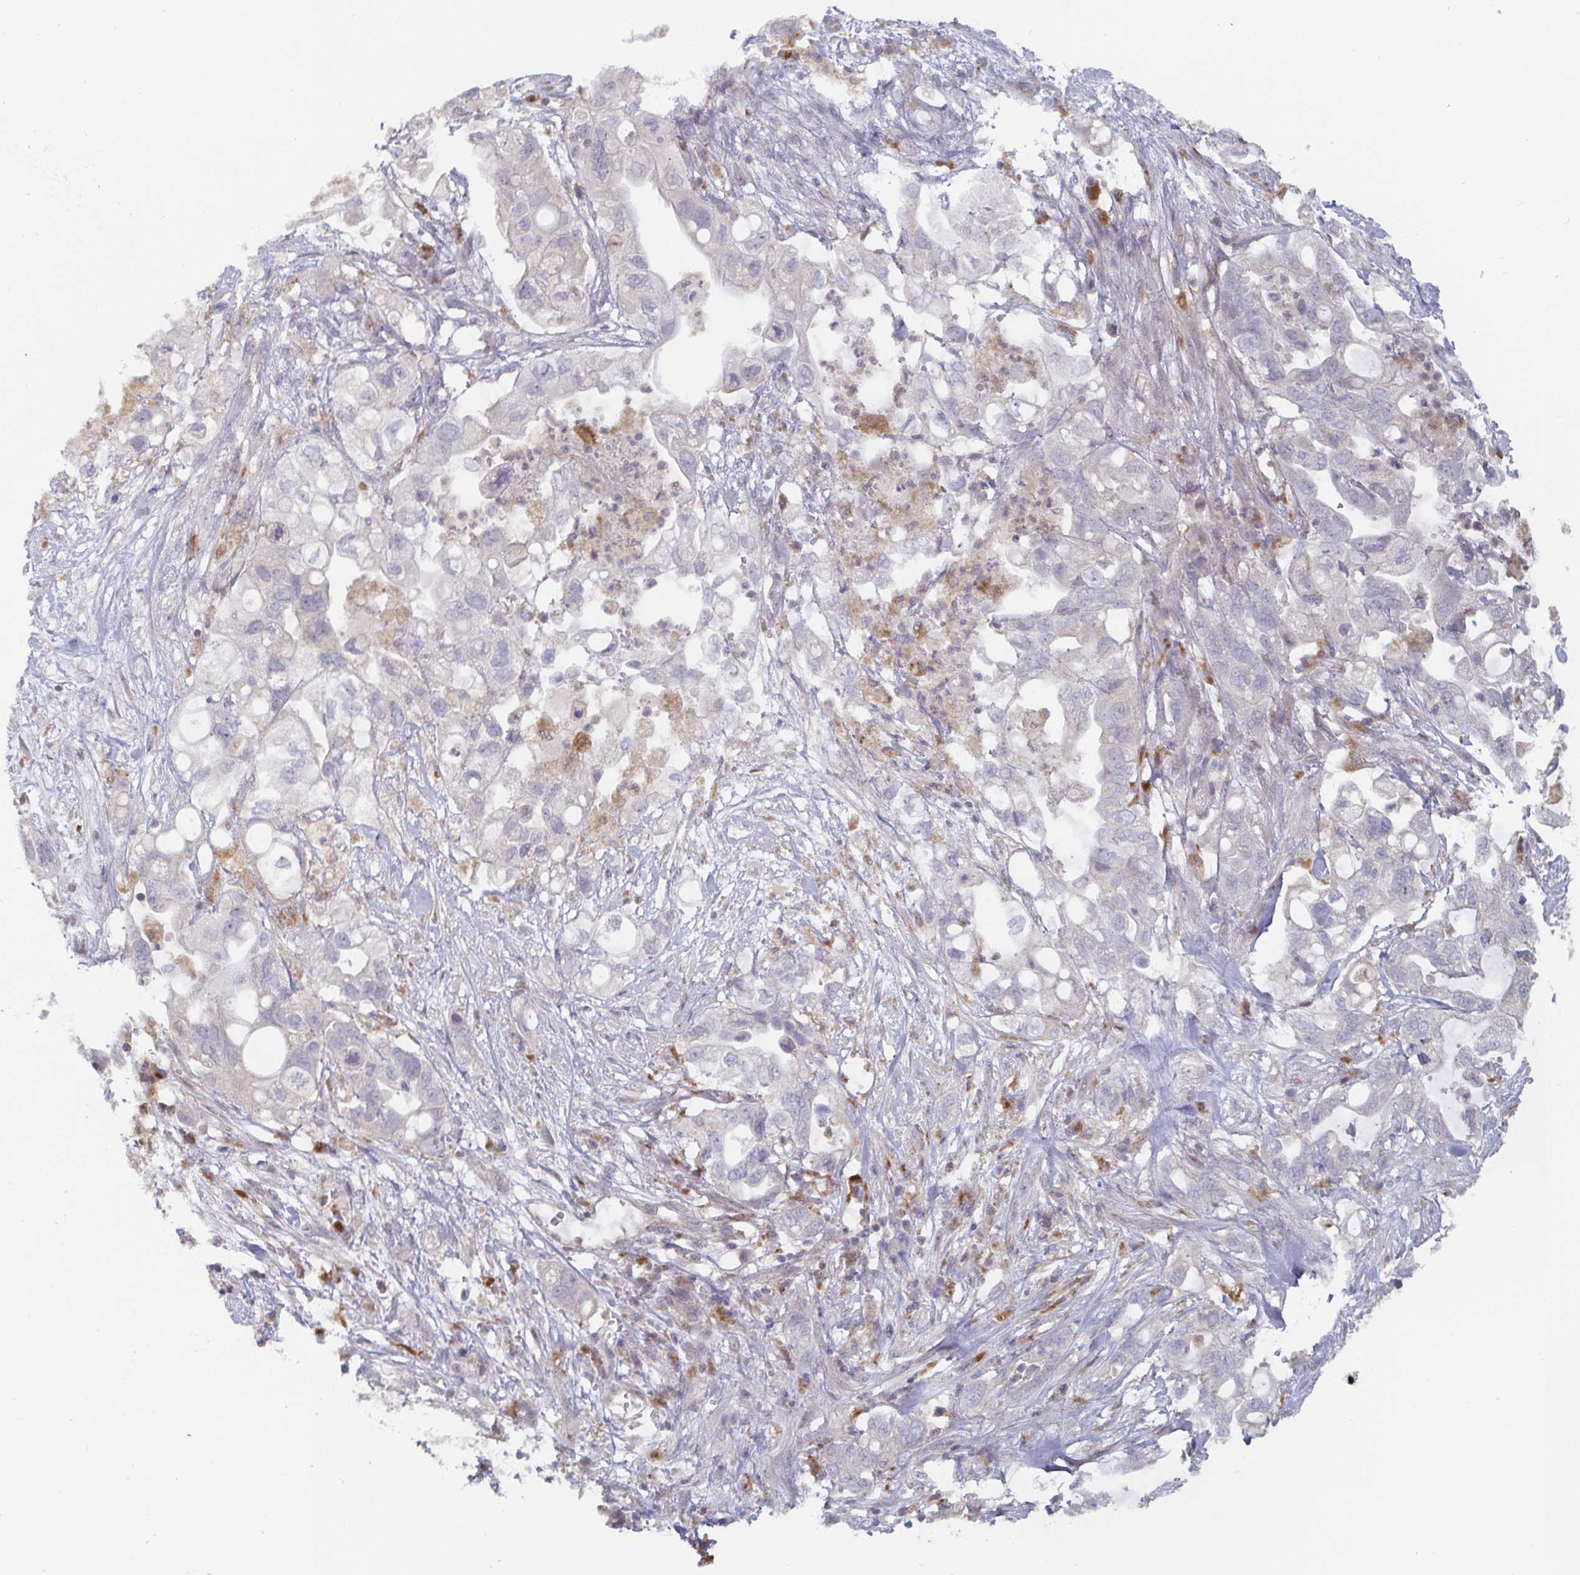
{"staining": {"intensity": "negative", "quantity": "none", "location": "none"}, "tissue": "pancreatic cancer", "cell_type": "Tumor cells", "image_type": "cancer", "snomed": [{"axis": "morphology", "description": "Adenocarcinoma, NOS"}, {"axis": "topography", "description": "Pancreas"}], "caption": "IHC of human adenocarcinoma (pancreatic) shows no staining in tumor cells.", "gene": "CDH18", "patient": {"sex": "female", "age": 72}}